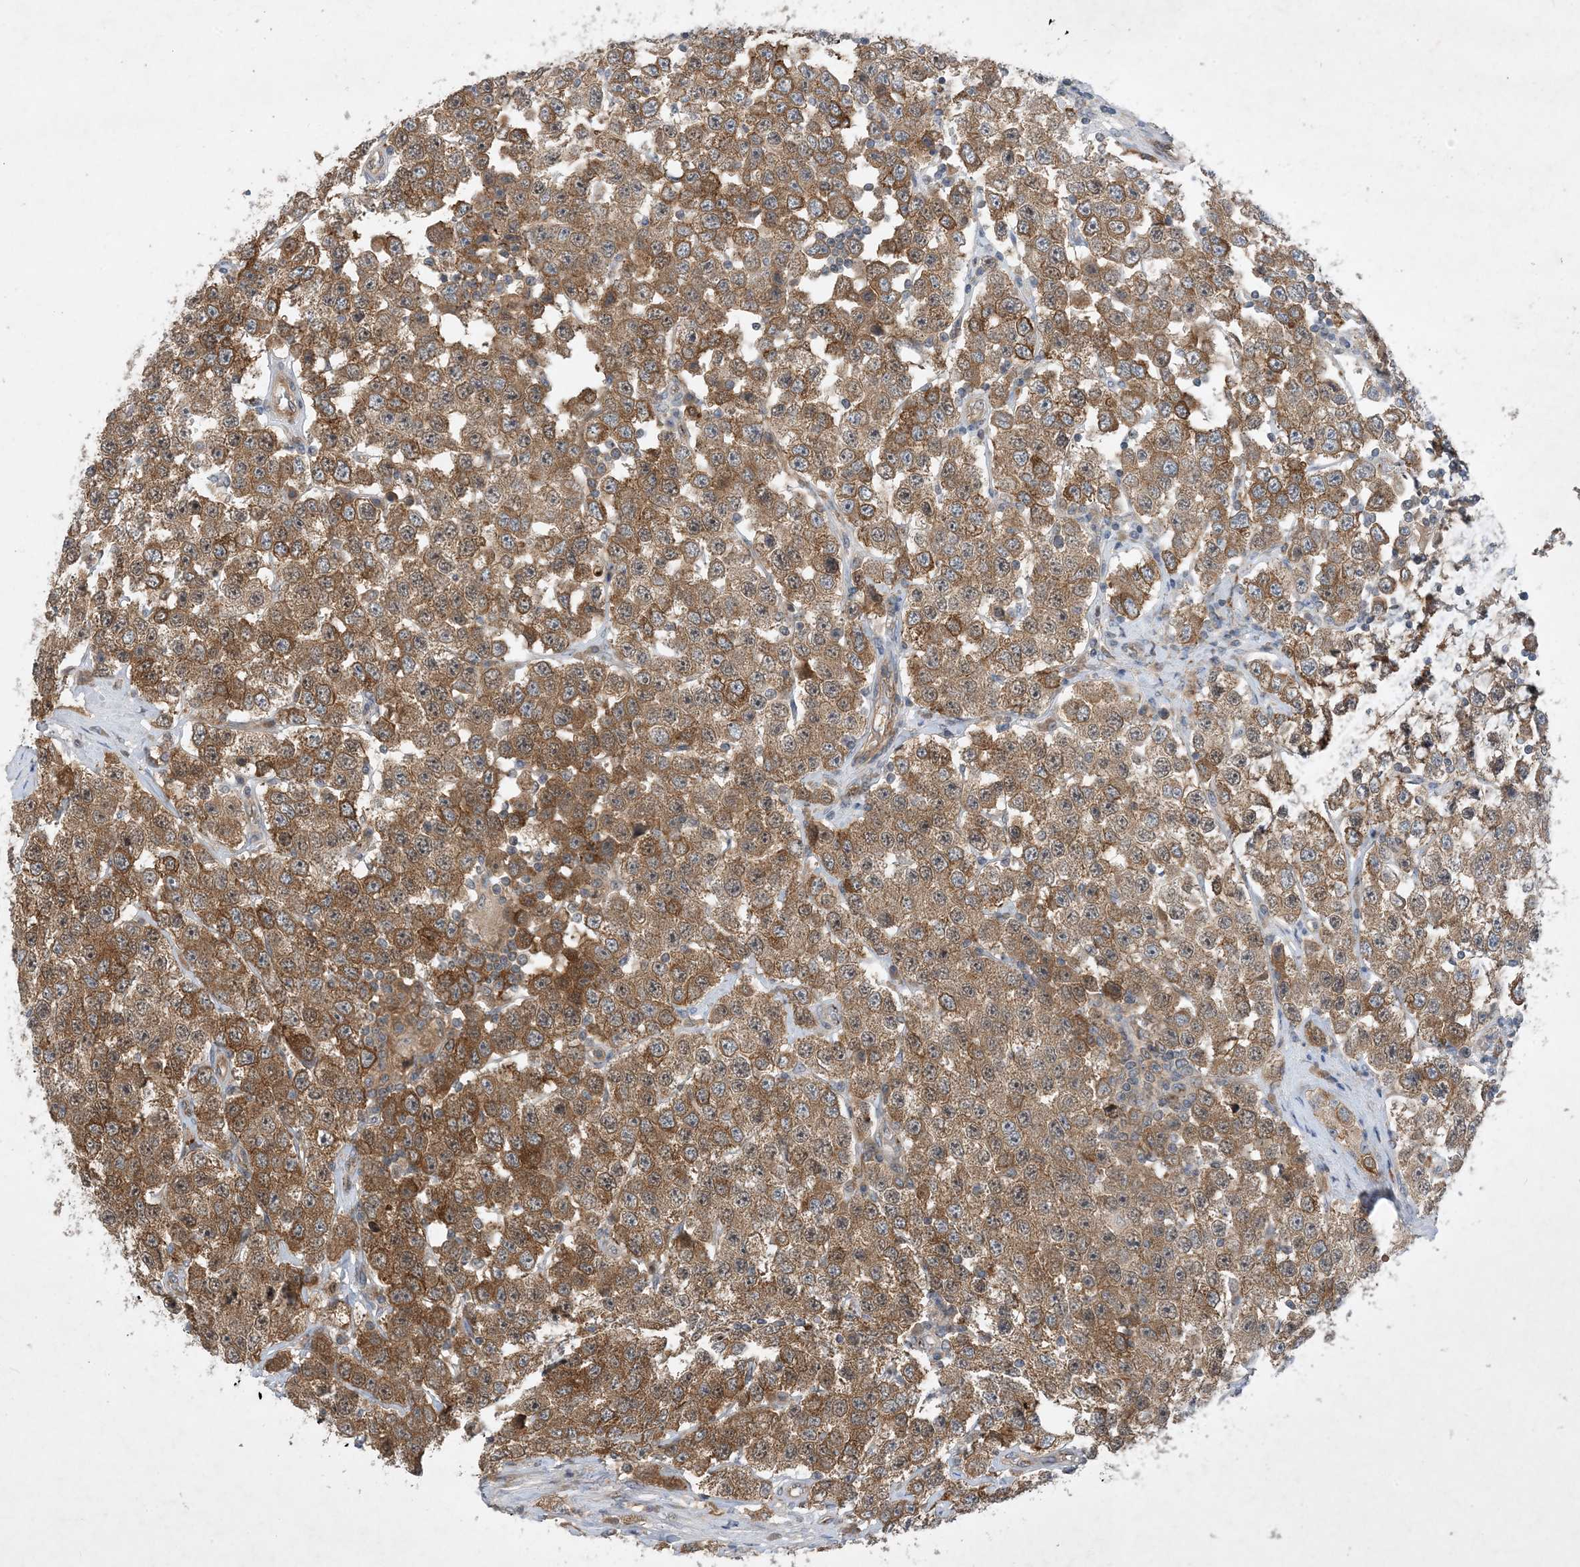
{"staining": {"intensity": "moderate", "quantity": ">75%", "location": "cytoplasmic/membranous"}, "tissue": "testis cancer", "cell_type": "Tumor cells", "image_type": "cancer", "snomed": [{"axis": "morphology", "description": "Seminoma, NOS"}, {"axis": "topography", "description": "Testis"}], "caption": "IHC (DAB) staining of seminoma (testis) exhibits moderate cytoplasmic/membranous protein staining in about >75% of tumor cells. The staining is performed using DAB (3,3'-diaminobenzidine) brown chromogen to label protein expression. The nuclei are counter-stained blue using hematoxylin.", "gene": "TINAG", "patient": {"sex": "male", "age": 28}}